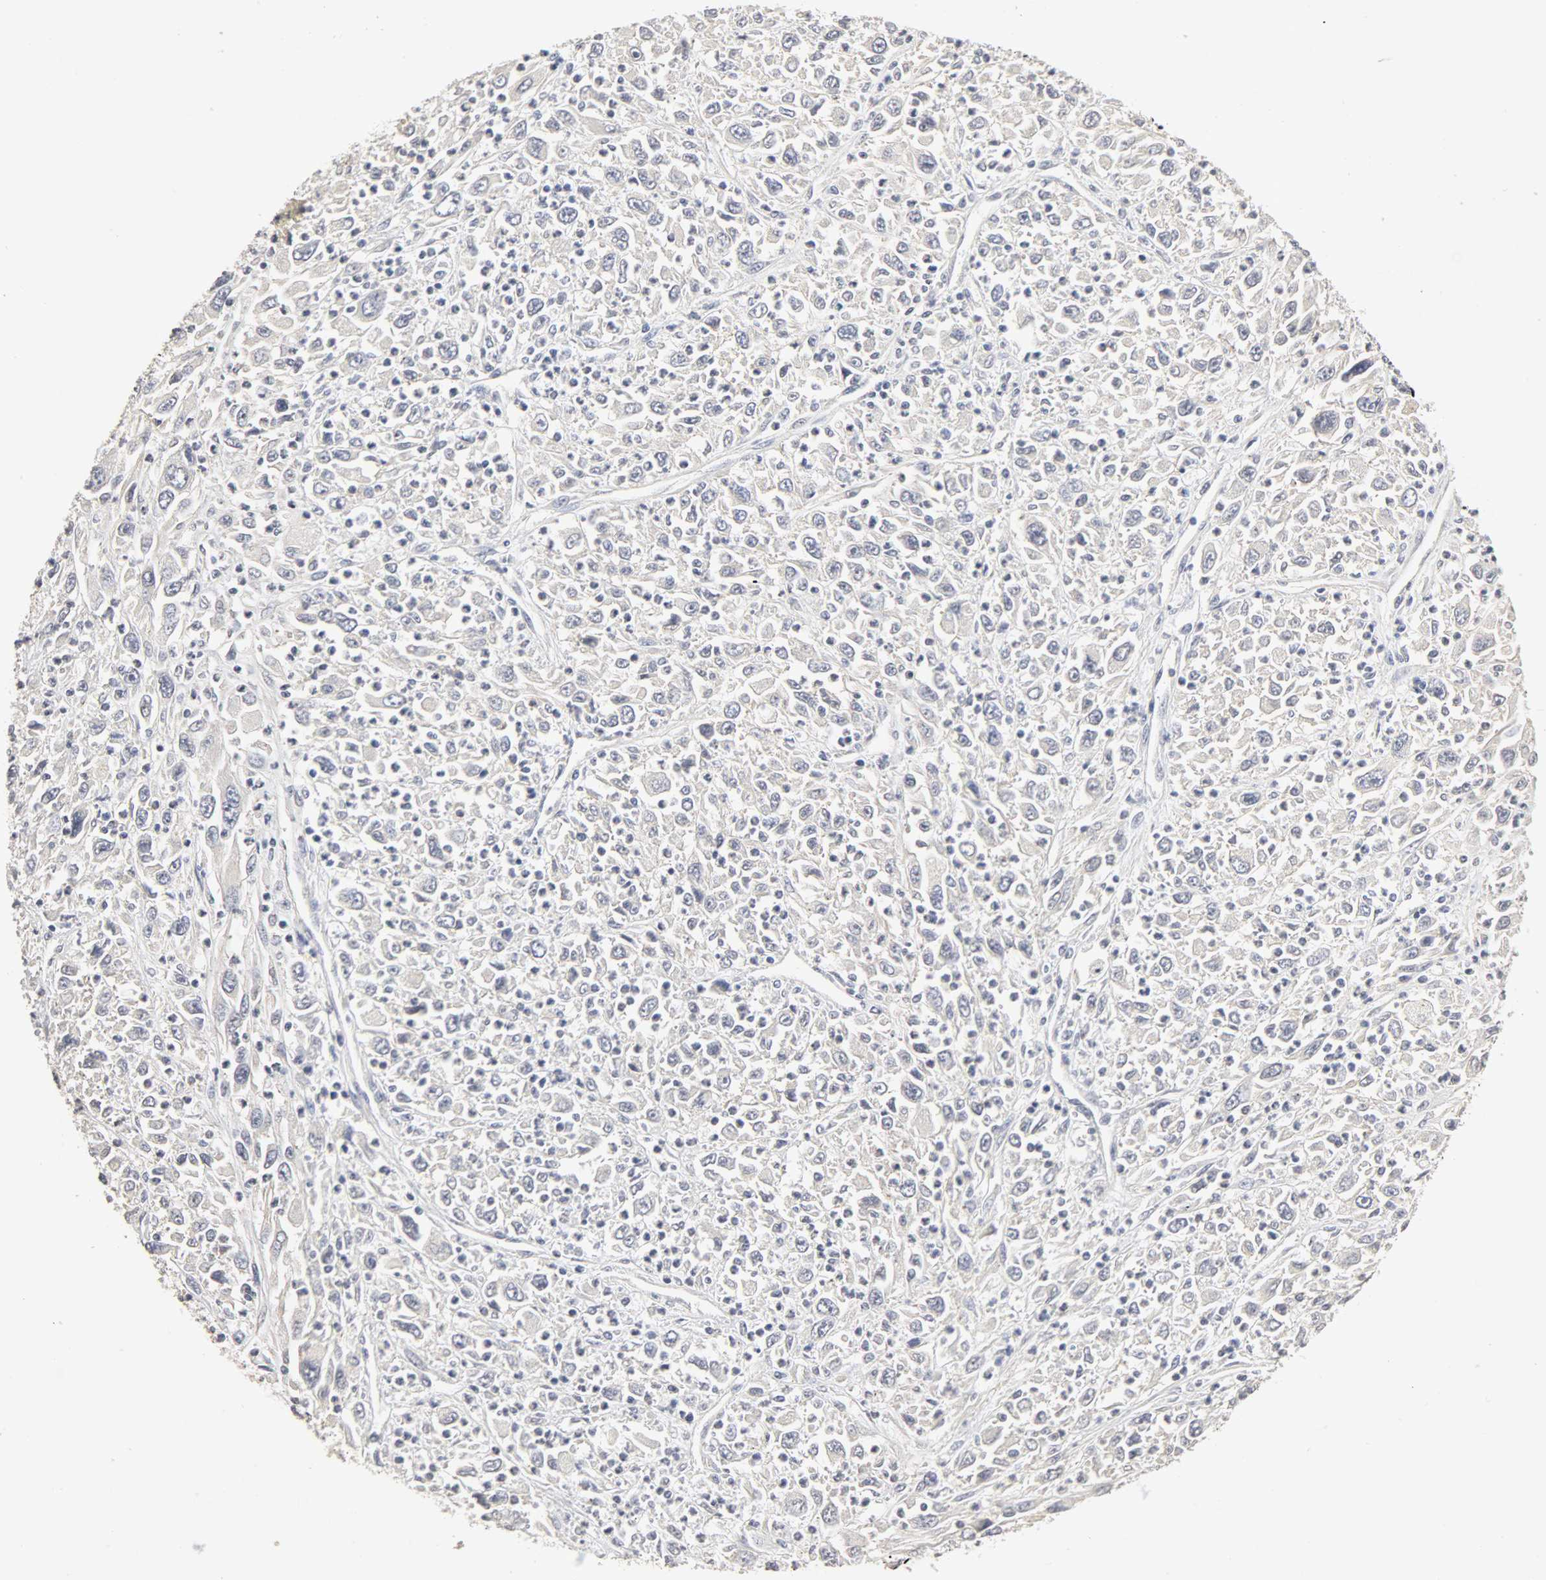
{"staining": {"intensity": "negative", "quantity": "none", "location": "none"}, "tissue": "melanoma", "cell_type": "Tumor cells", "image_type": "cancer", "snomed": [{"axis": "morphology", "description": "Malignant melanoma, Metastatic site"}, {"axis": "topography", "description": "Skin"}], "caption": "Protein analysis of malignant melanoma (metastatic site) exhibits no significant positivity in tumor cells.", "gene": "SLC10A2", "patient": {"sex": "female", "age": 56}}